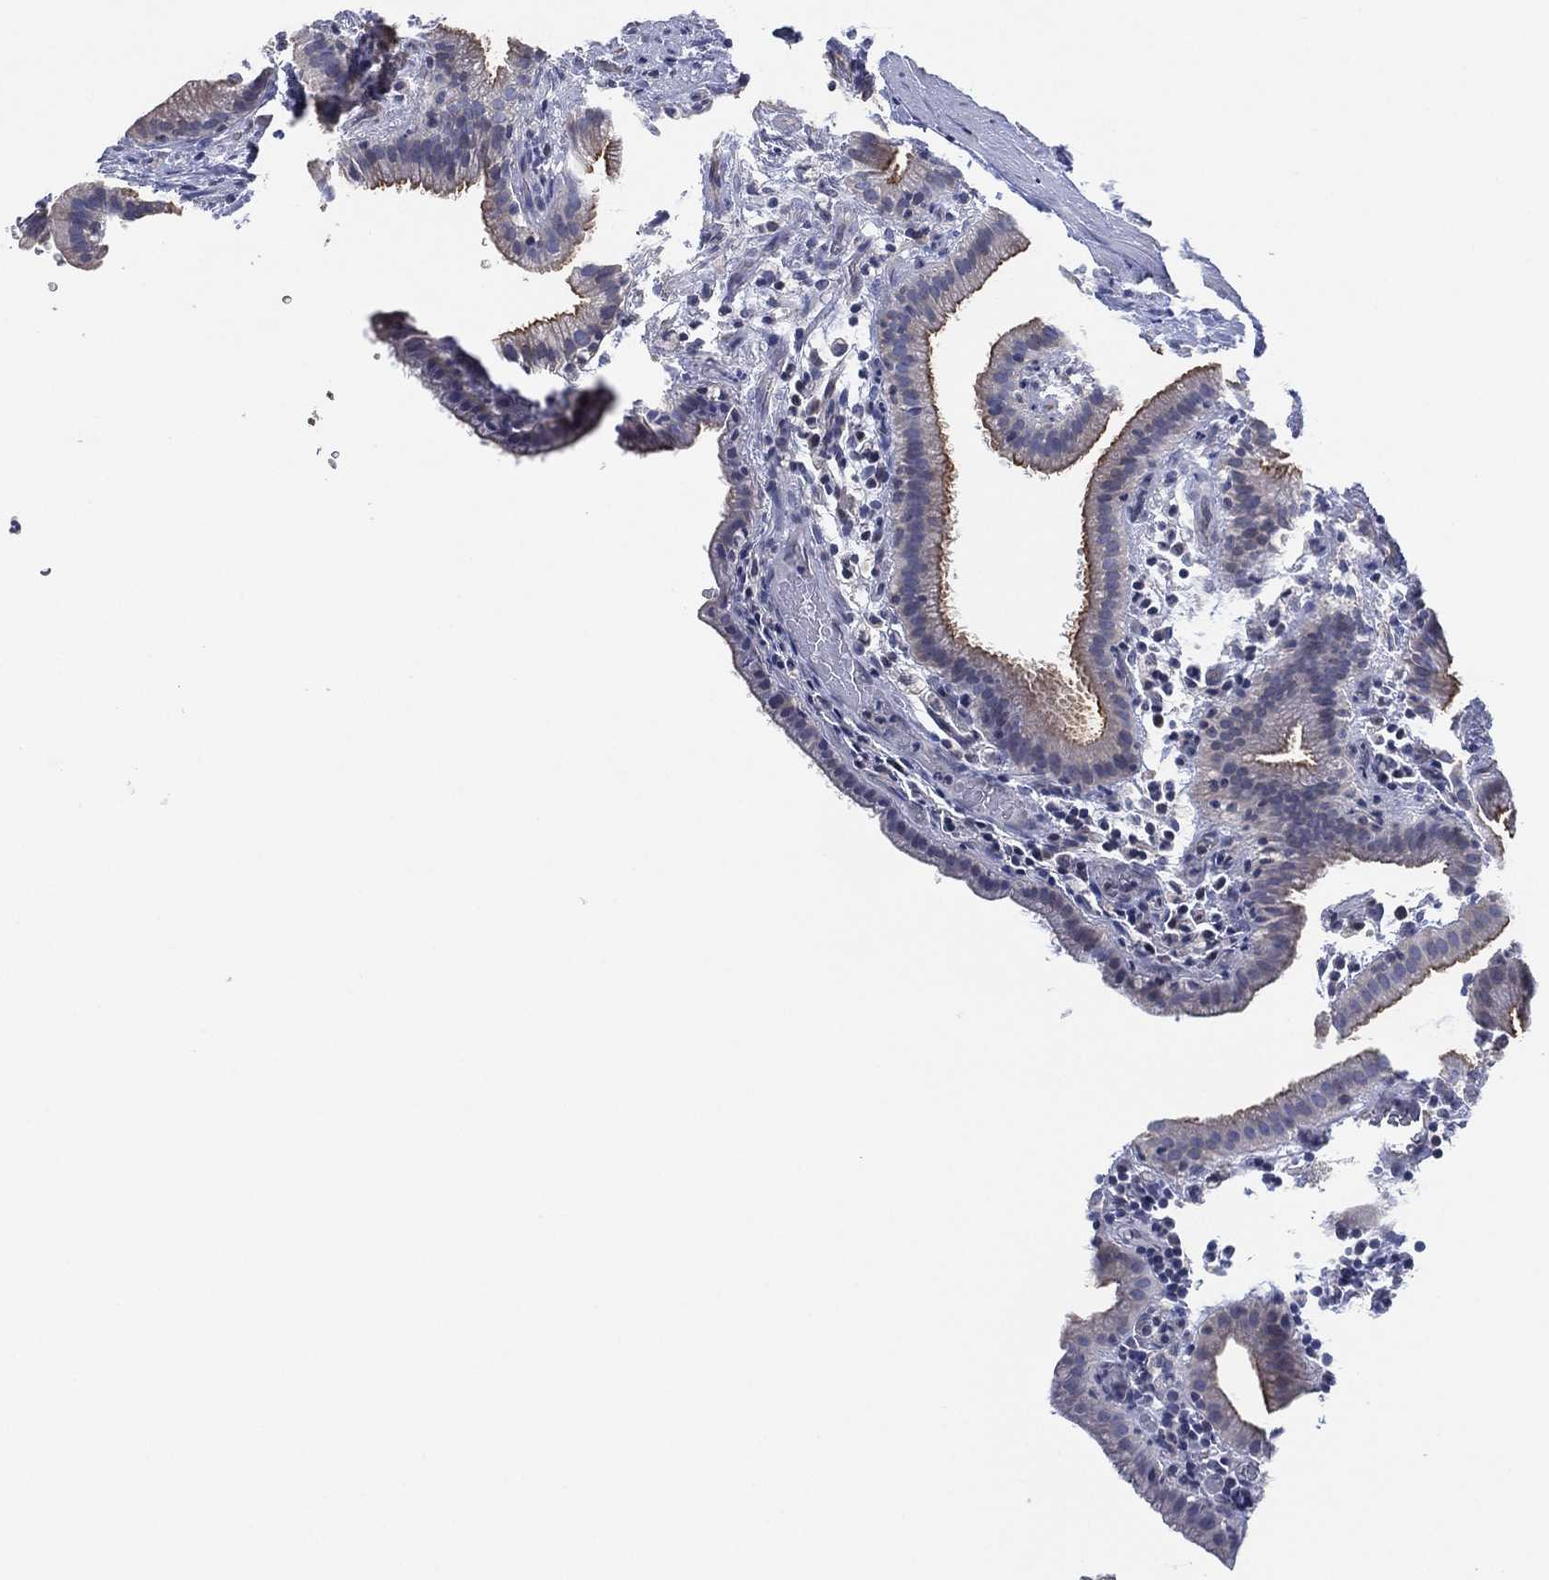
{"staining": {"intensity": "moderate", "quantity": ">75%", "location": "cytoplasmic/membranous"}, "tissue": "gallbladder", "cell_type": "Glandular cells", "image_type": "normal", "snomed": [{"axis": "morphology", "description": "Normal tissue, NOS"}, {"axis": "topography", "description": "Gallbladder"}], "caption": "Protein analysis of normal gallbladder exhibits moderate cytoplasmic/membranous positivity in about >75% of glandular cells.", "gene": "CFTR", "patient": {"sex": "male", "age": 62}}